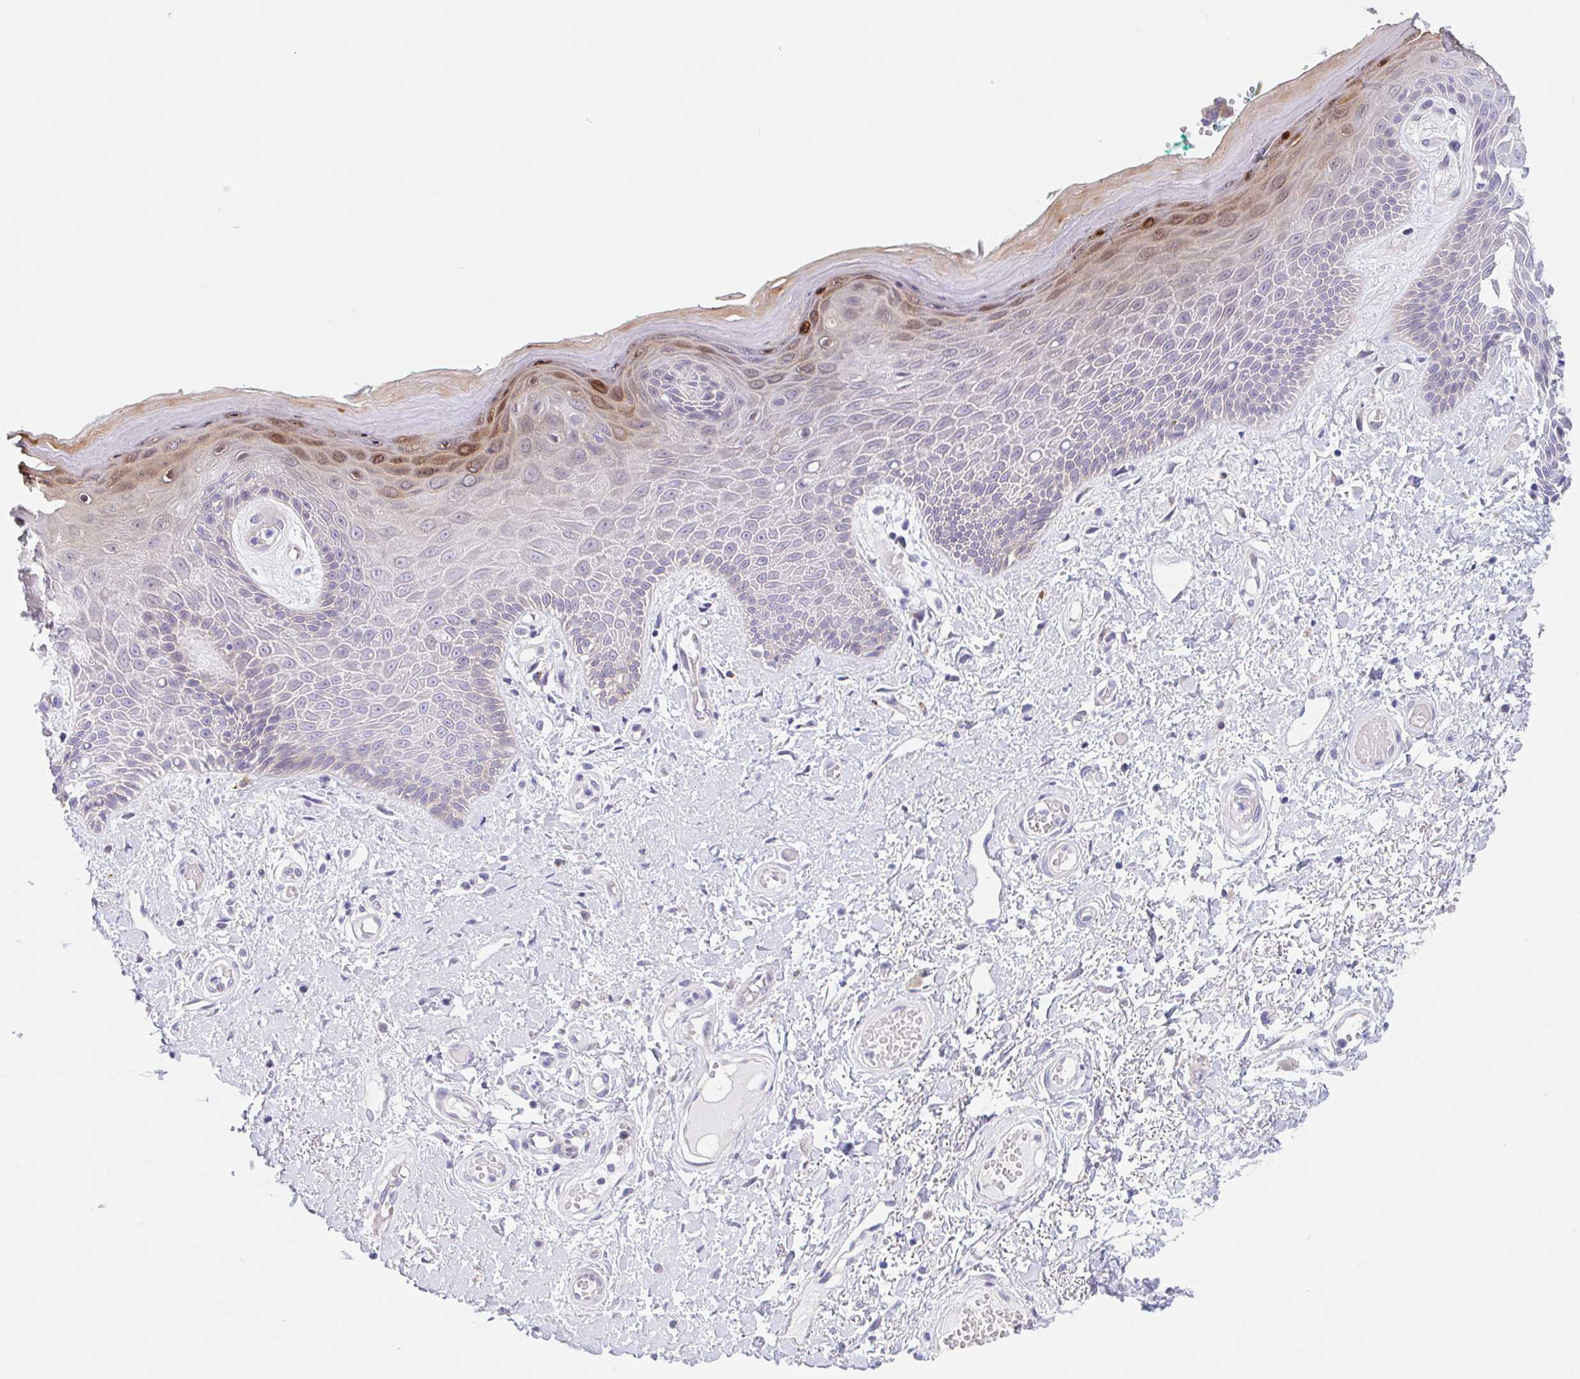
{"staining": {"intensity": "strong", "quantity": "<25%", "location": "cytoplasmic/membranous"}, "tissue": "skin", "cell_type": "Epidermal cells", "image_type": "normal", "snomed": [{"axis": "morphology", "description": "Normal tissue, NOS"}, {"axis": "topography", "description": "Anal"}, {"axis": "topography", "description": "Peripheral nerve tissue"}], "caption": "The photomicrograph reveals staining of normal skin, revealing strong cytoplasmic/membranous protein positivity (brown color) within epidermal cells. (Stains: DAB (3,3'-diaminobenzidine) in brown, nuclei in blue, Microscopy: brightfield microscopy at high magnification).", "gene": "TMEM86A", "patient": {"sex": "male", "age": 78}}